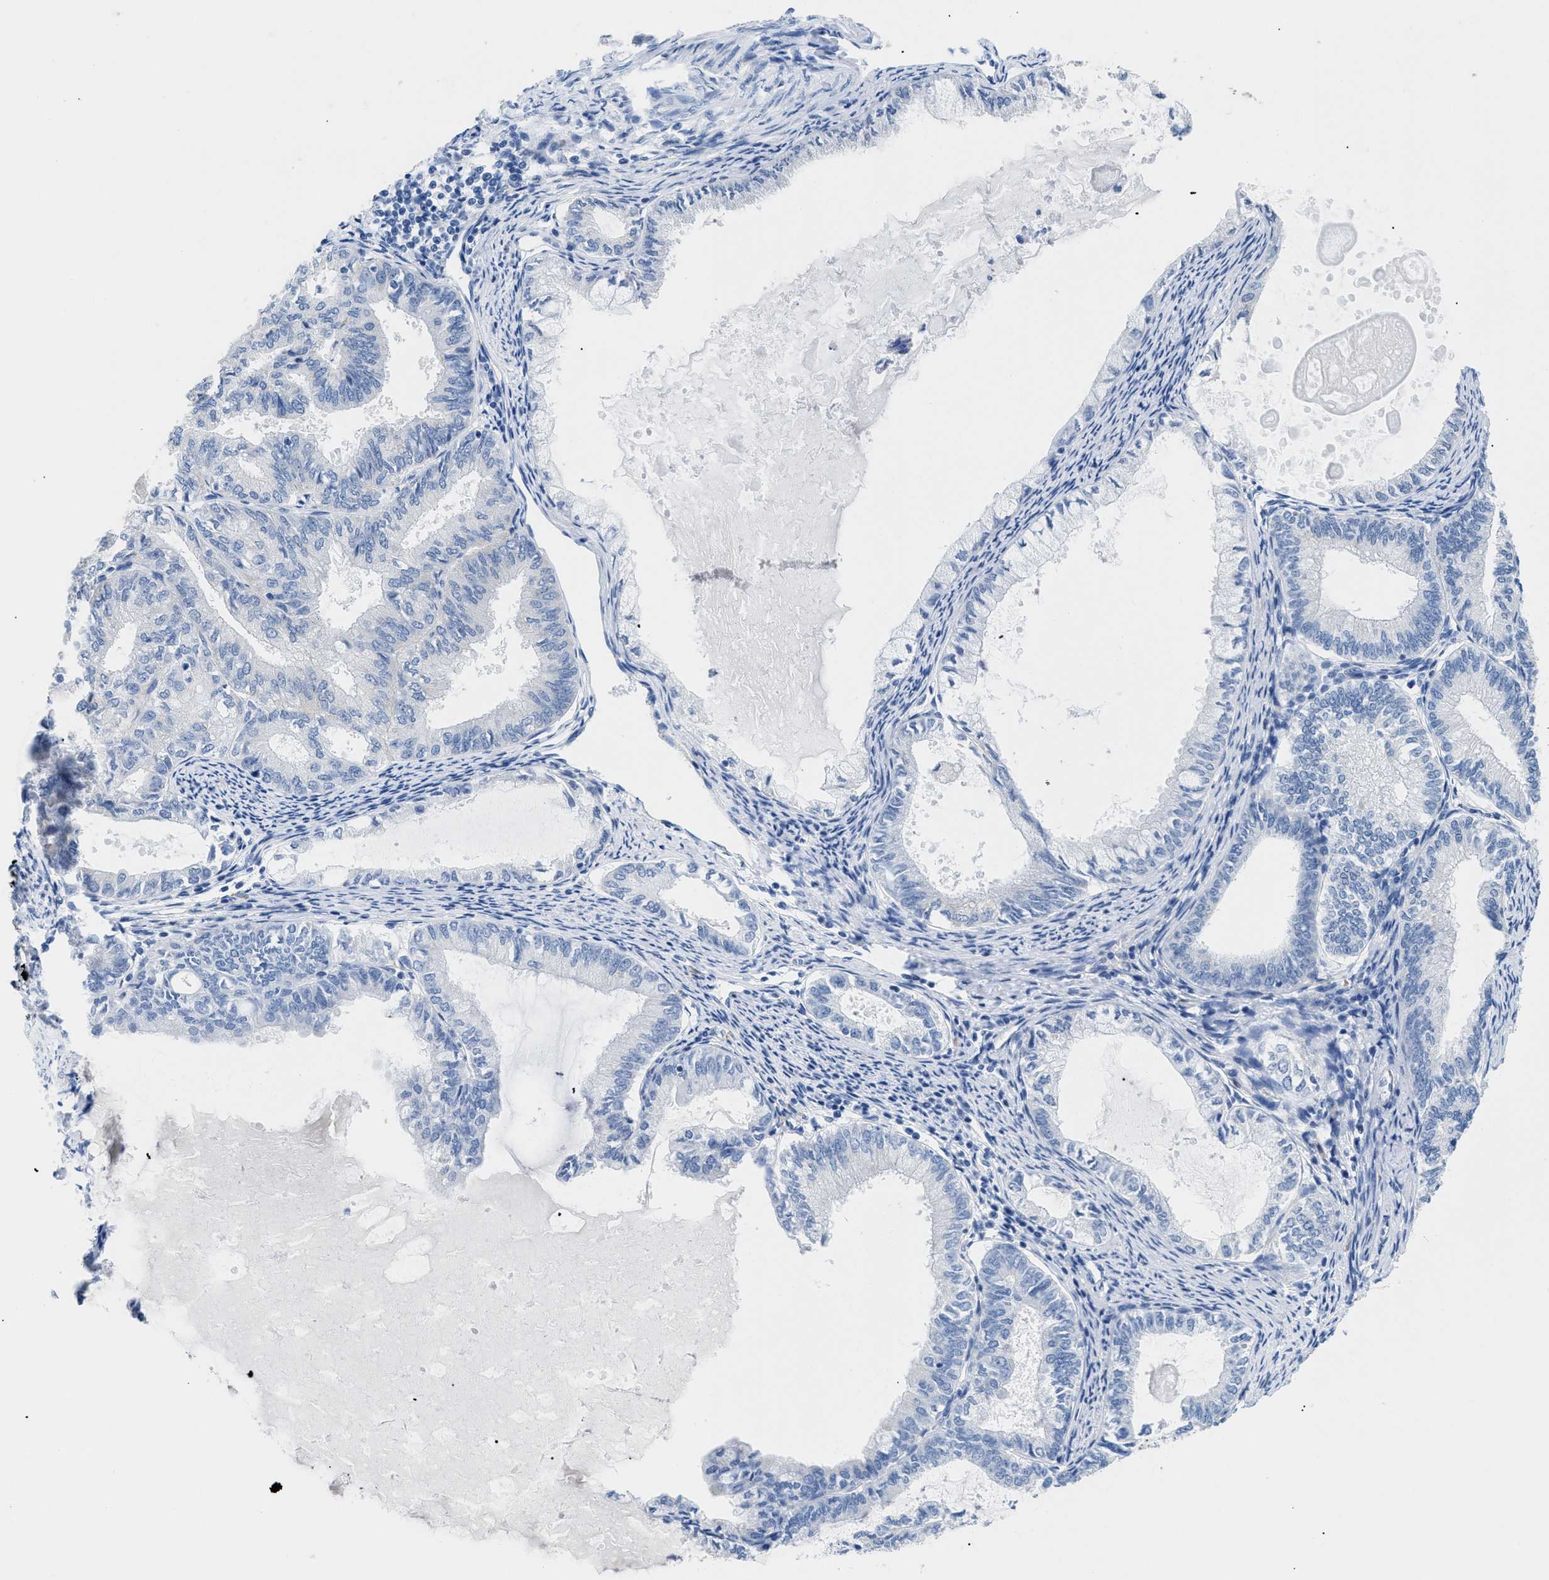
{"staining": {"intensity": "negative", "quantity": "none", "location": "none"}, "tissue": "endometrial cancer", "cell_type": "Tumor cells", "image_type": "cancer", "snomed": [{"axis": "morphology", "description": "Adenocarcinoma, NOS"}, {"axis": "topography", "description": "Endometrium"}], "caption": "Endometrial cancer (adenocarcinoma) stained for a protein using immunohistochemistry (IHC) shows no expression tumor cells.", "gene": "APOBEC2", "patient": {"sex": "female", "age": 86}}